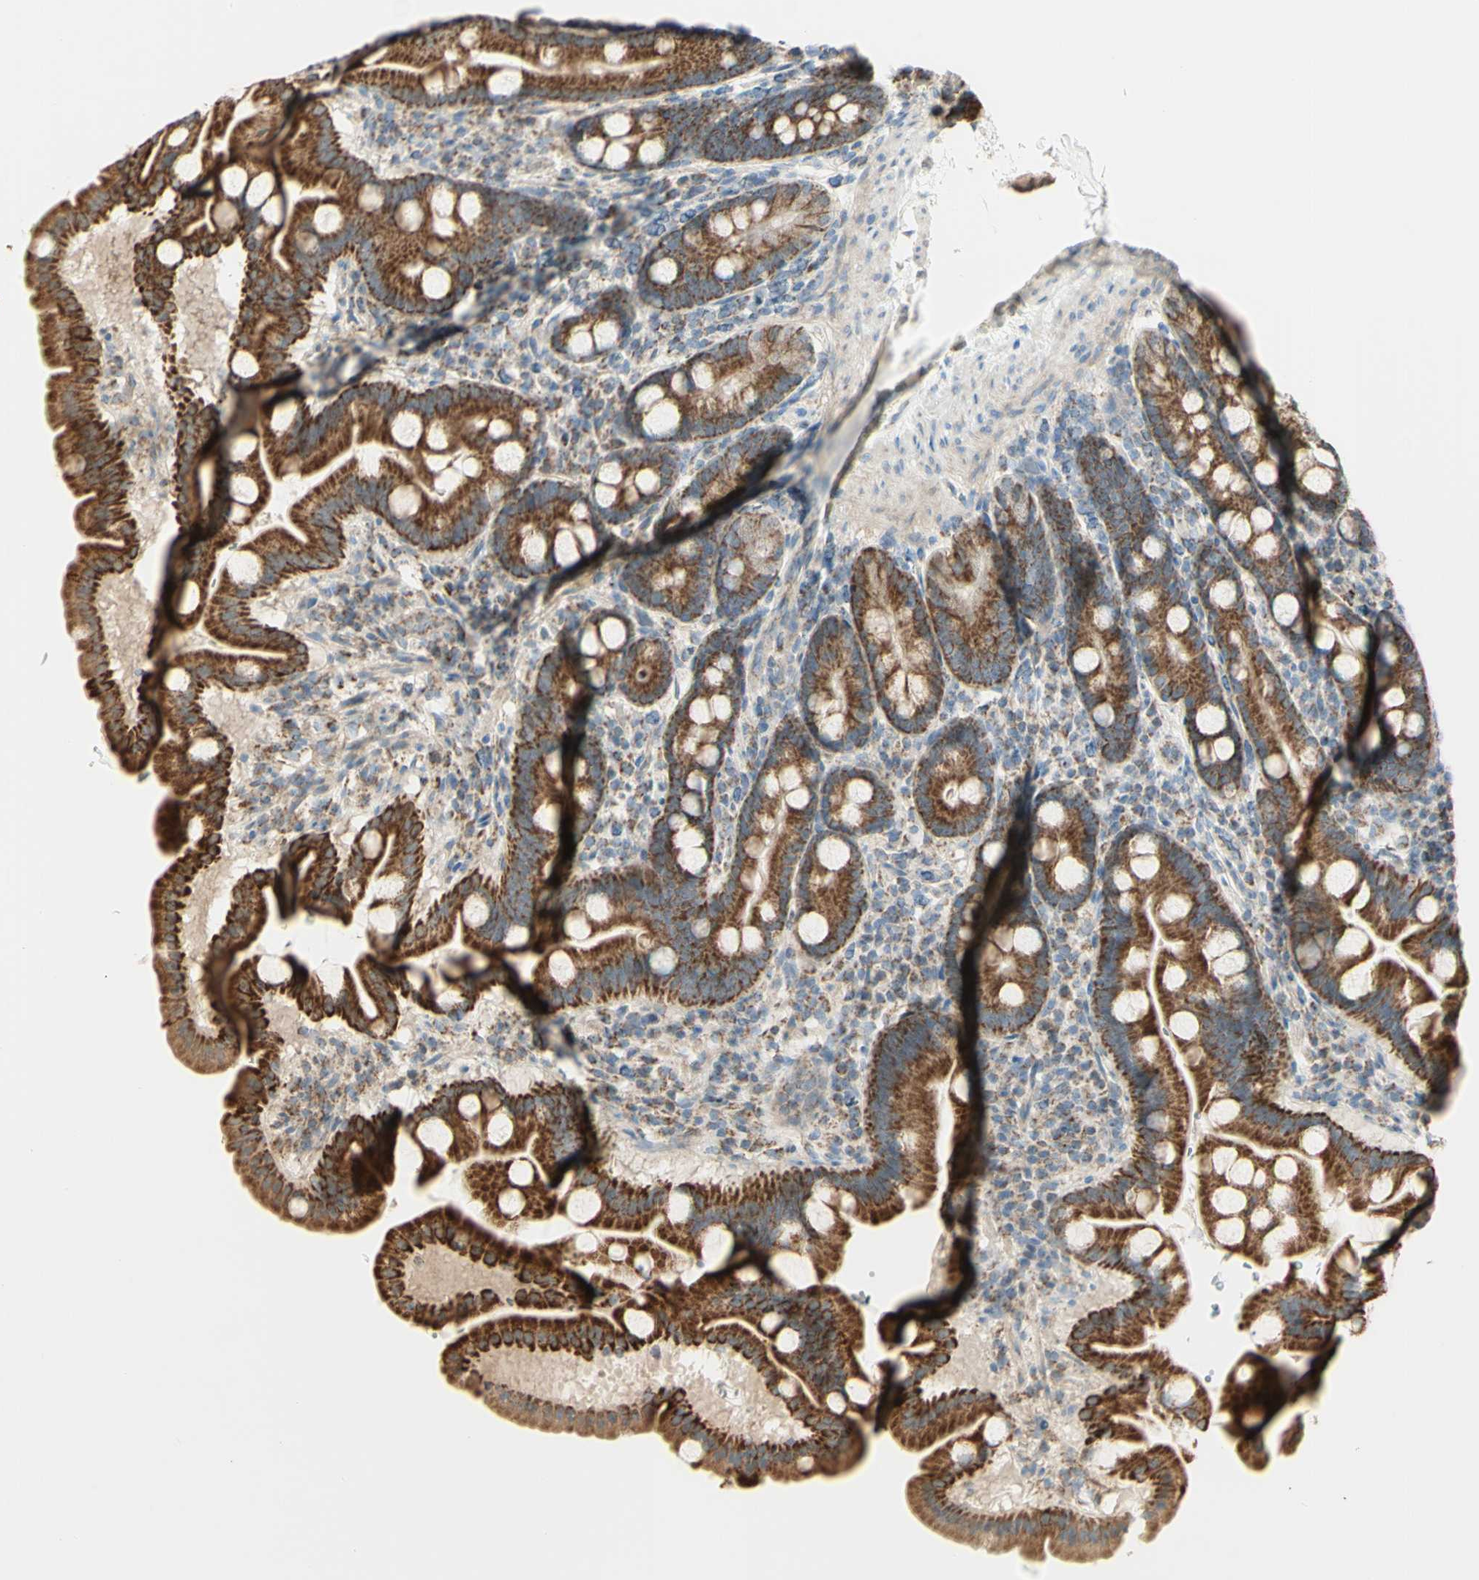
{"staining": {"intensity": "strong", "quantity": ">75%", "location": "cytoplasmic/membranous"}, "tissue": "duodenum", "cell_type": "Glandular cells", "image_type": "normal", "snomed": [{"axis": "morphology", "description": "Normal tissue, NOS"}, {"axis": "topography", "description": "Duodenum"}], "caption": "IHC of benign duodenum exhibits high levels of strong cytoplasmic/membranous staining in approximately >75% of glandular cells. The staining is performed using DAB brown chromogen to label protein expression. The nuclei are counter-stained blue using hematoxylin.", "gene": "LETM1", "patient": {"sex": "male", "age": 50}}